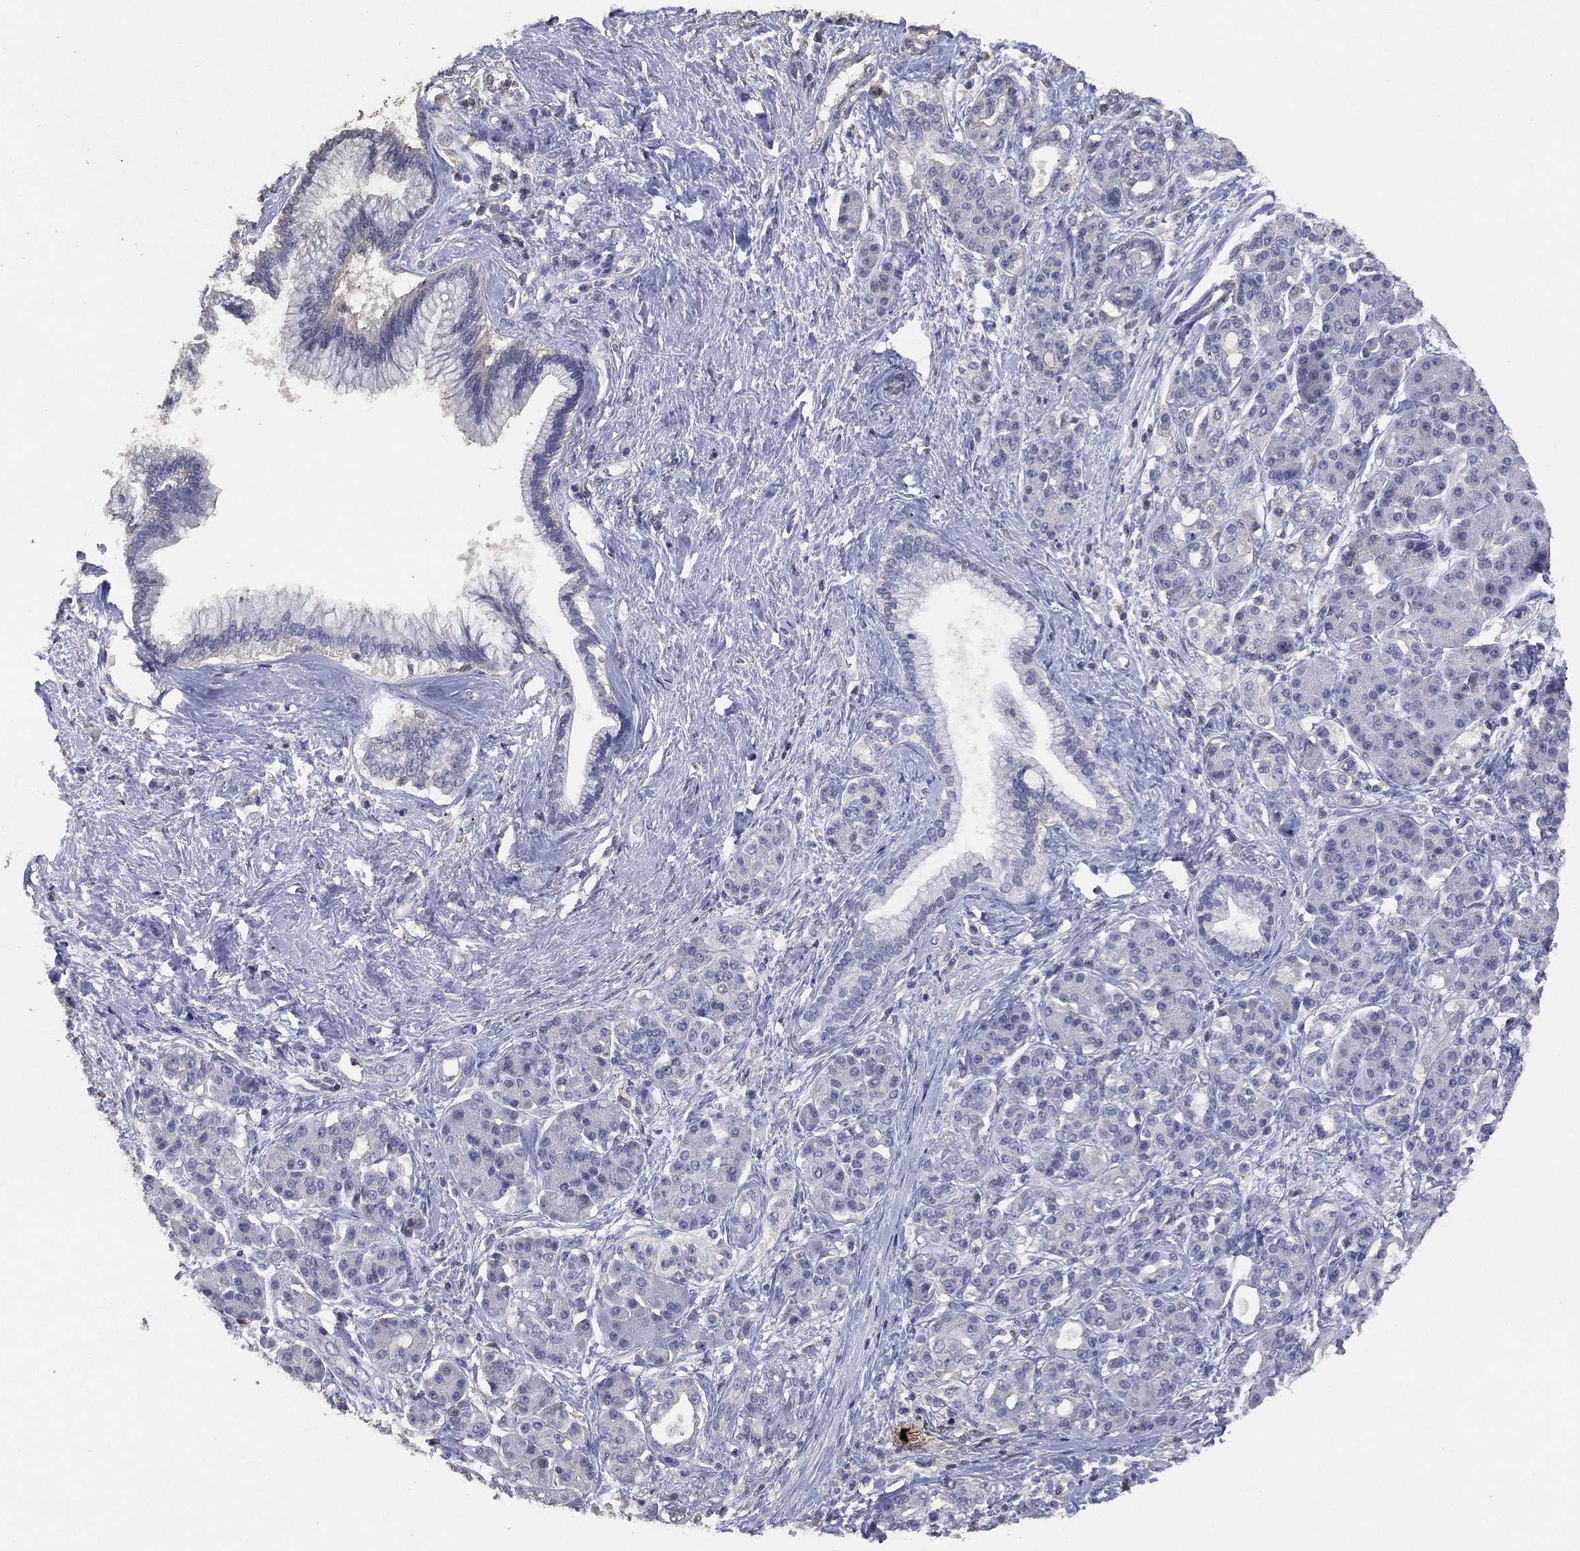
{"staining": {"intensity": "negative", "quantity": "none", "location": "none"}, "tissue": "pancreatic cancer", "cell_type": "Tumor cells", "image_type": "cancer", "snomed": [{"axis": "morphology", "description": "Adenocarcinoma, NOS"}, {"axis": "topography", "description": "Pancreas"}], "caption": "An image of human pancreatic cancer (adenocarcinoma) is negative for staining in tumor cells.", "gene": "ADPRHL1", "patient": {"sex": "female", "age": 73}}